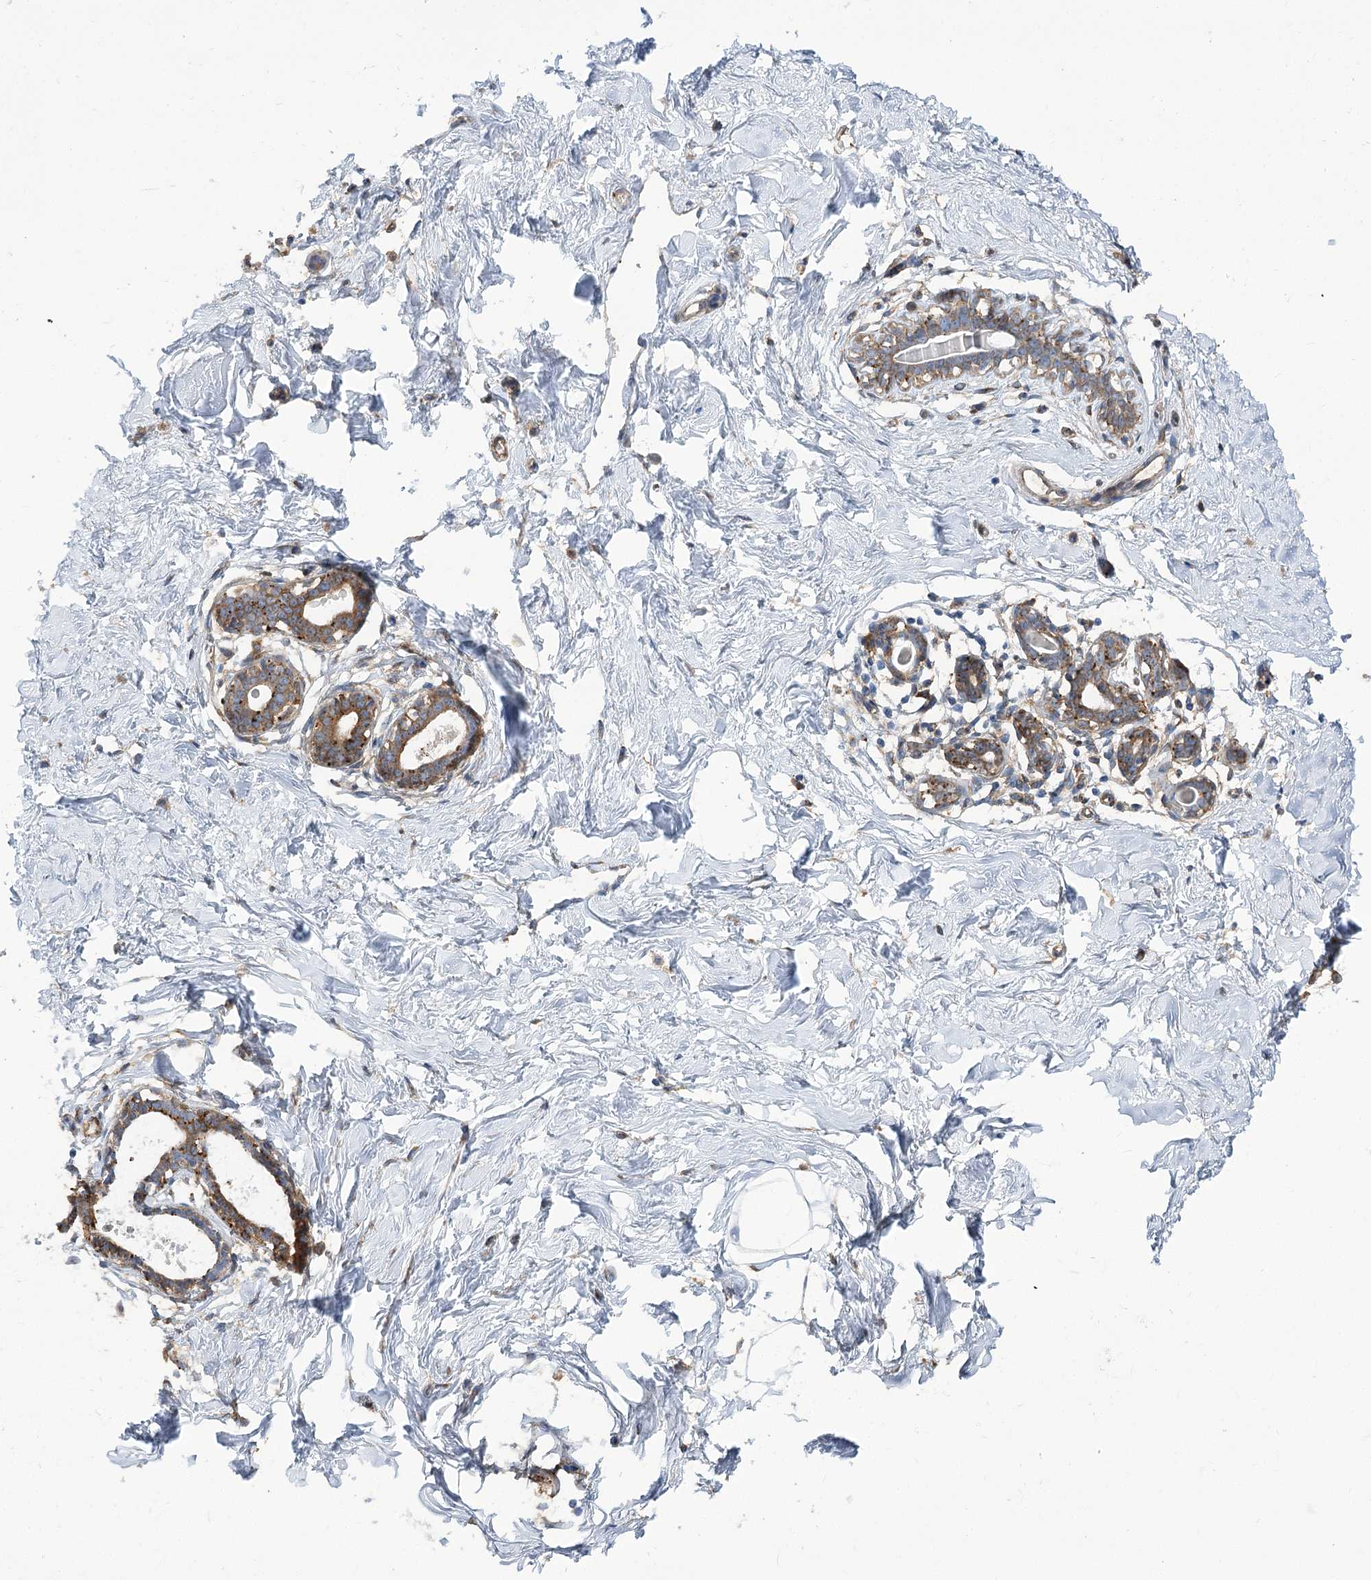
{"staining": {"intensity": "negative", "quantity": "none", "location": "none"}, "tissue": "breast", "cell_type": "Adipocytes", "image_type": "normal", "snomed": [{"axis": "morphology", "description": "Normal tissue, NOS"}, {"axis": "morphology", "description": "Adenoma, NOS"}, {"axis": "topography", "description": "Breast"}], "caption": "A micrograph of breast stained for a protein shows no brown staining in adipocytes. (DAB immunohistochemistry (IHC) visualized using brightfield microscopy, high magnification).", "gene": "GUSB", "patient": {"sex": "female", "age": 23}}